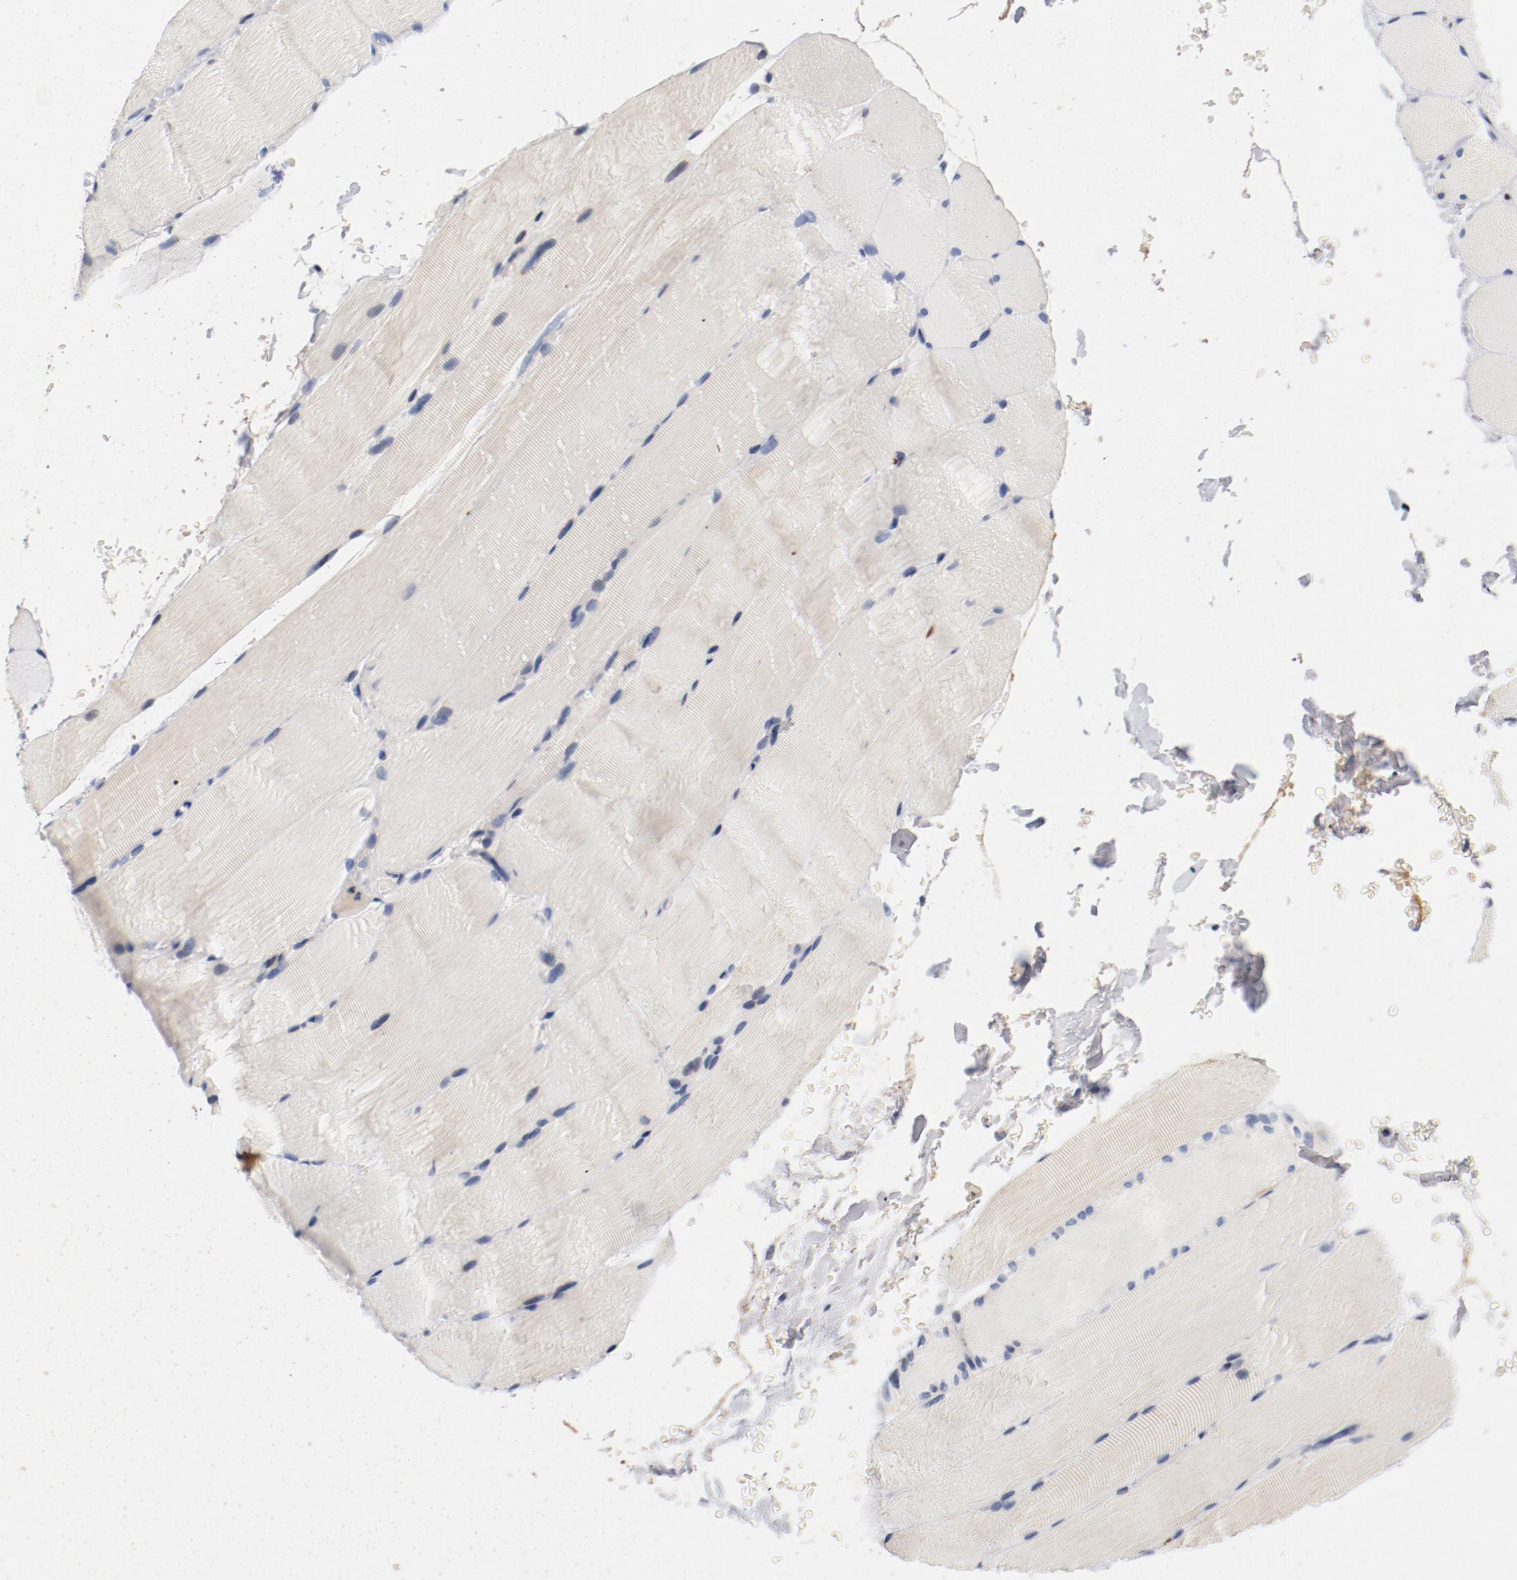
{"staining": {"intensity": "negative", "quantity": "none", "location": "none"}, "tissue": "skeletal muscle", "cell_type": "Myocytes", "image_type": "normal", "snomed": [{"axis": "morphology", "description": "Normal tissue, NOS"}, {"axis": "topography", "description": "Skeletal muscle"}, {"axis": "topography", "description": "Parathyroid gland"}], "caption": "A micrograph of skeletal muscle stained for a protein displays no brown staining in myocytes.", "gene": "PIM1", "patient": {"sex": "female", "age": 37}}